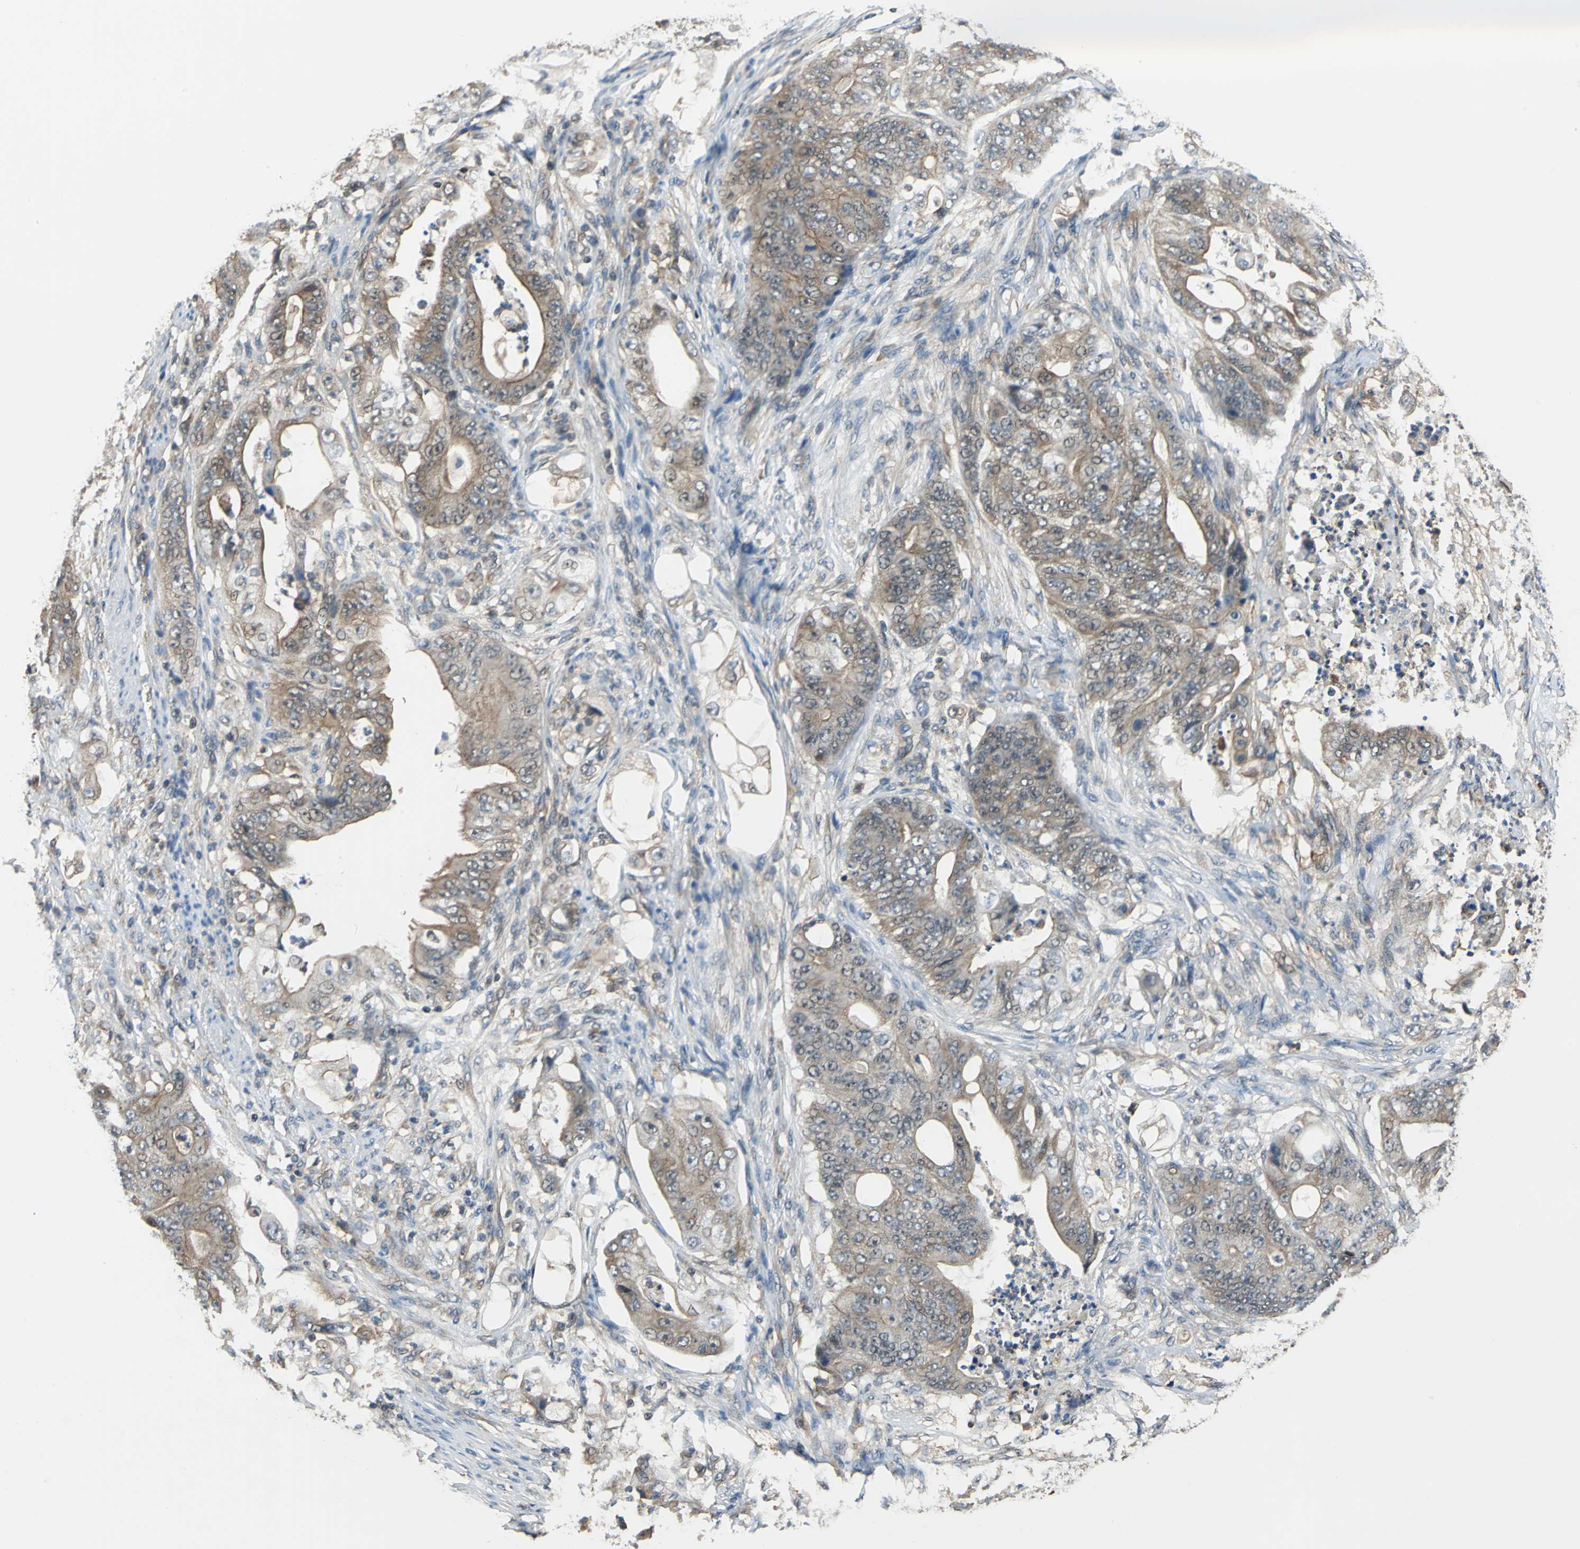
{"staining": {"intensity": "moderate", "quantity": ">75%", "location": "cytoplasmic/membranous"}, "tissue": "stomach cancer", "cell_type": "Tumor cells", "image_type": "cancer", "snomed": [{"axis": "morphology", "description": "Adenocarcinoma, NOS"}, {"axis": "topography", "description": "Stomach"}], "caption": "Moderate cytoplasmic/membranous protein staining is seen in approximately >75% of tumor cells in stomach cancer. (Brightfield microscopy of DAB IHC at high magnification).", "gene": "ARPC3", "patient": {"sex": "female", "age": 73}}